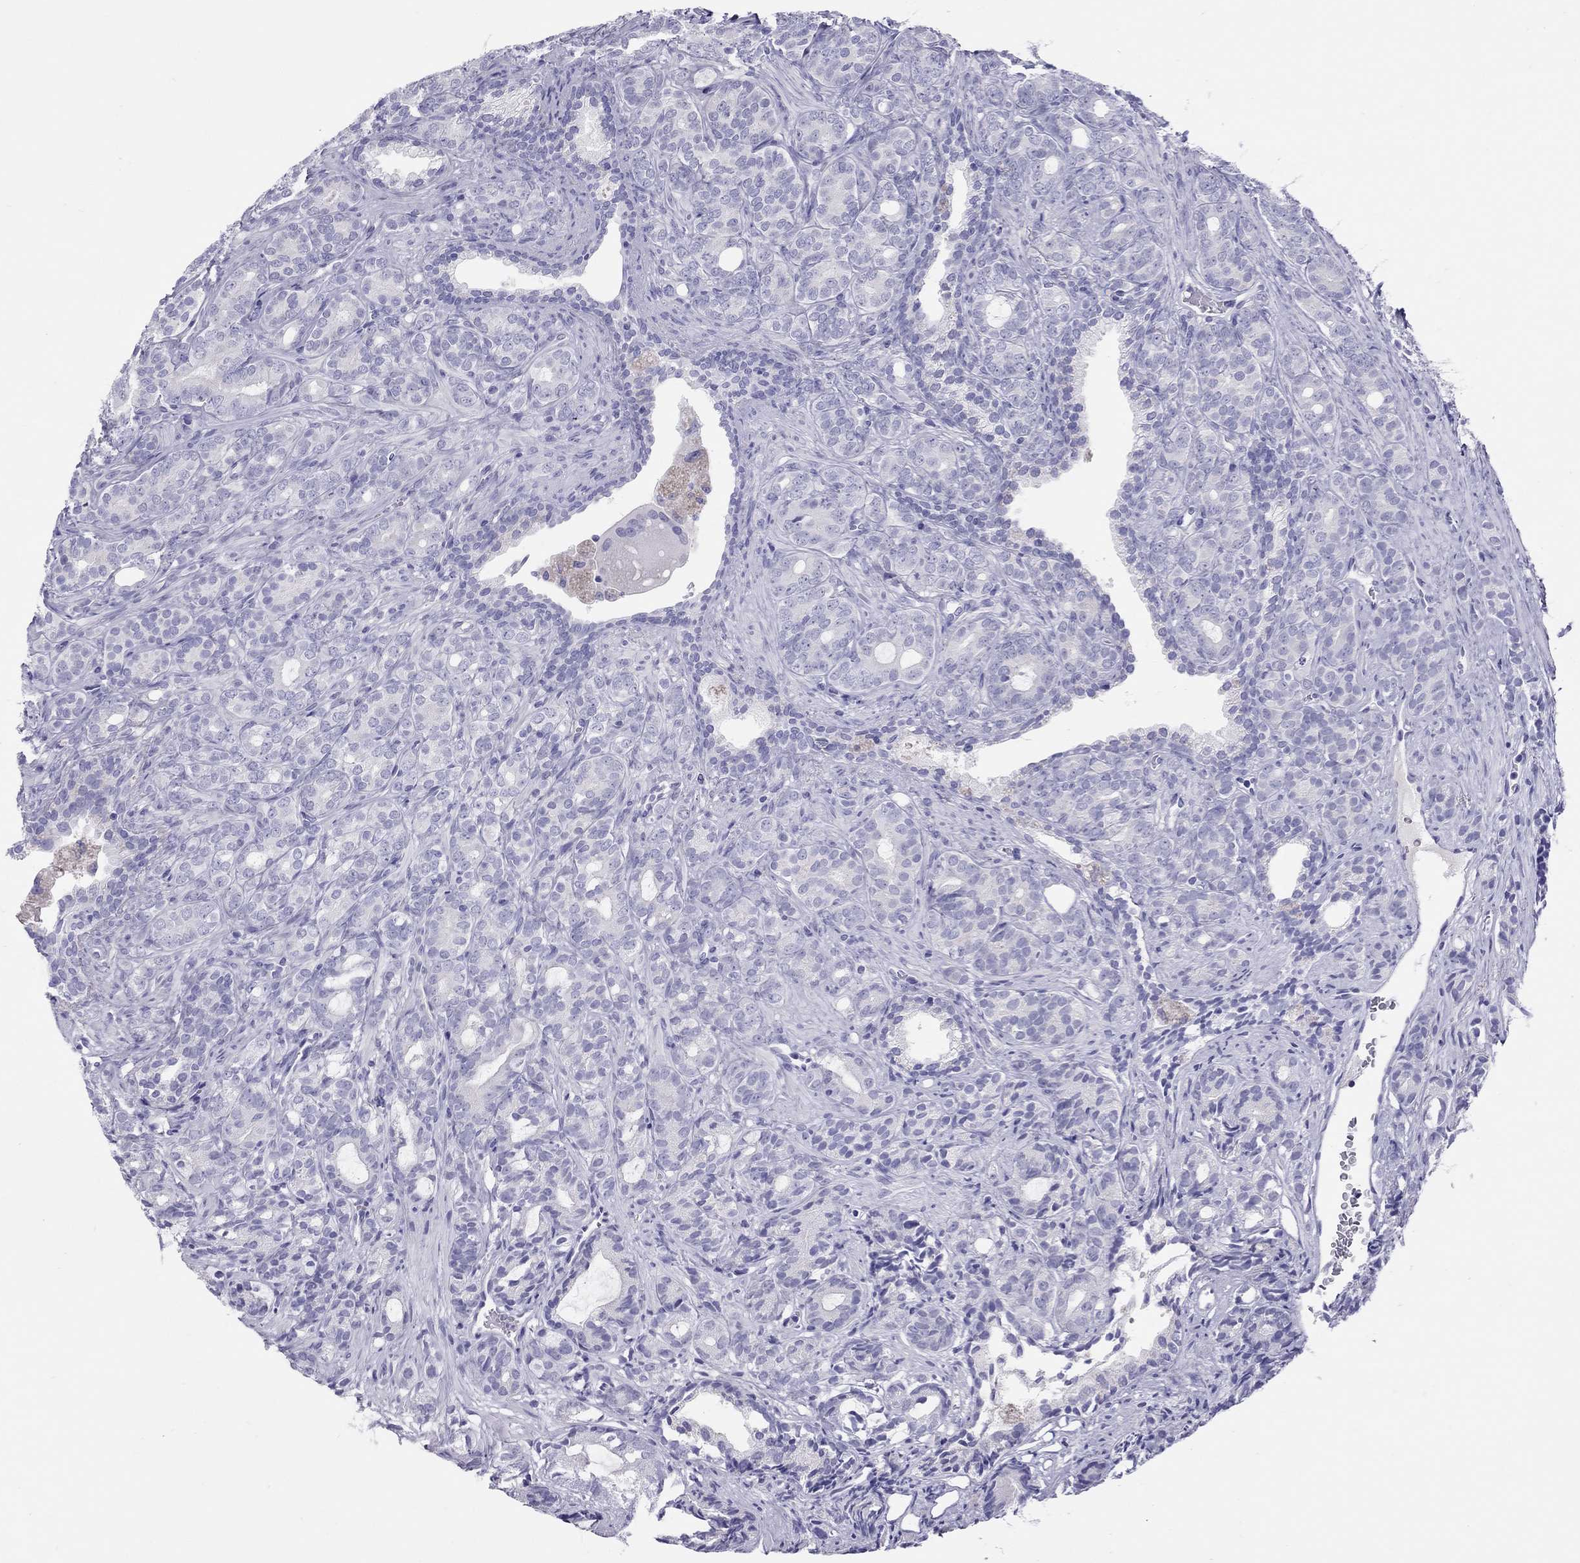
{"staining": {"intensity": "negative", "quantity": "none", "location": "none"}, "tissue": "prostate cancer", "cell_type": "Tumor cells", "image_type": "cancer", "snomed": [{"axis": "morphology", "description": "Adenocarcinoma, High grade"}, {"axis": "topography", "description": "Prostate"}], "caption": "Tumor cells are negative for protein expression in human high-grade adenocarcinoma (prostate). (Stains: DAB (3,3'-diaminobenzidine) IHC with hematoxylin counter stain, Microscopy: brightfield microscopy at high magnification).", "gene": "PSMB11", "patient": {"sex": "male", "age": 84}}